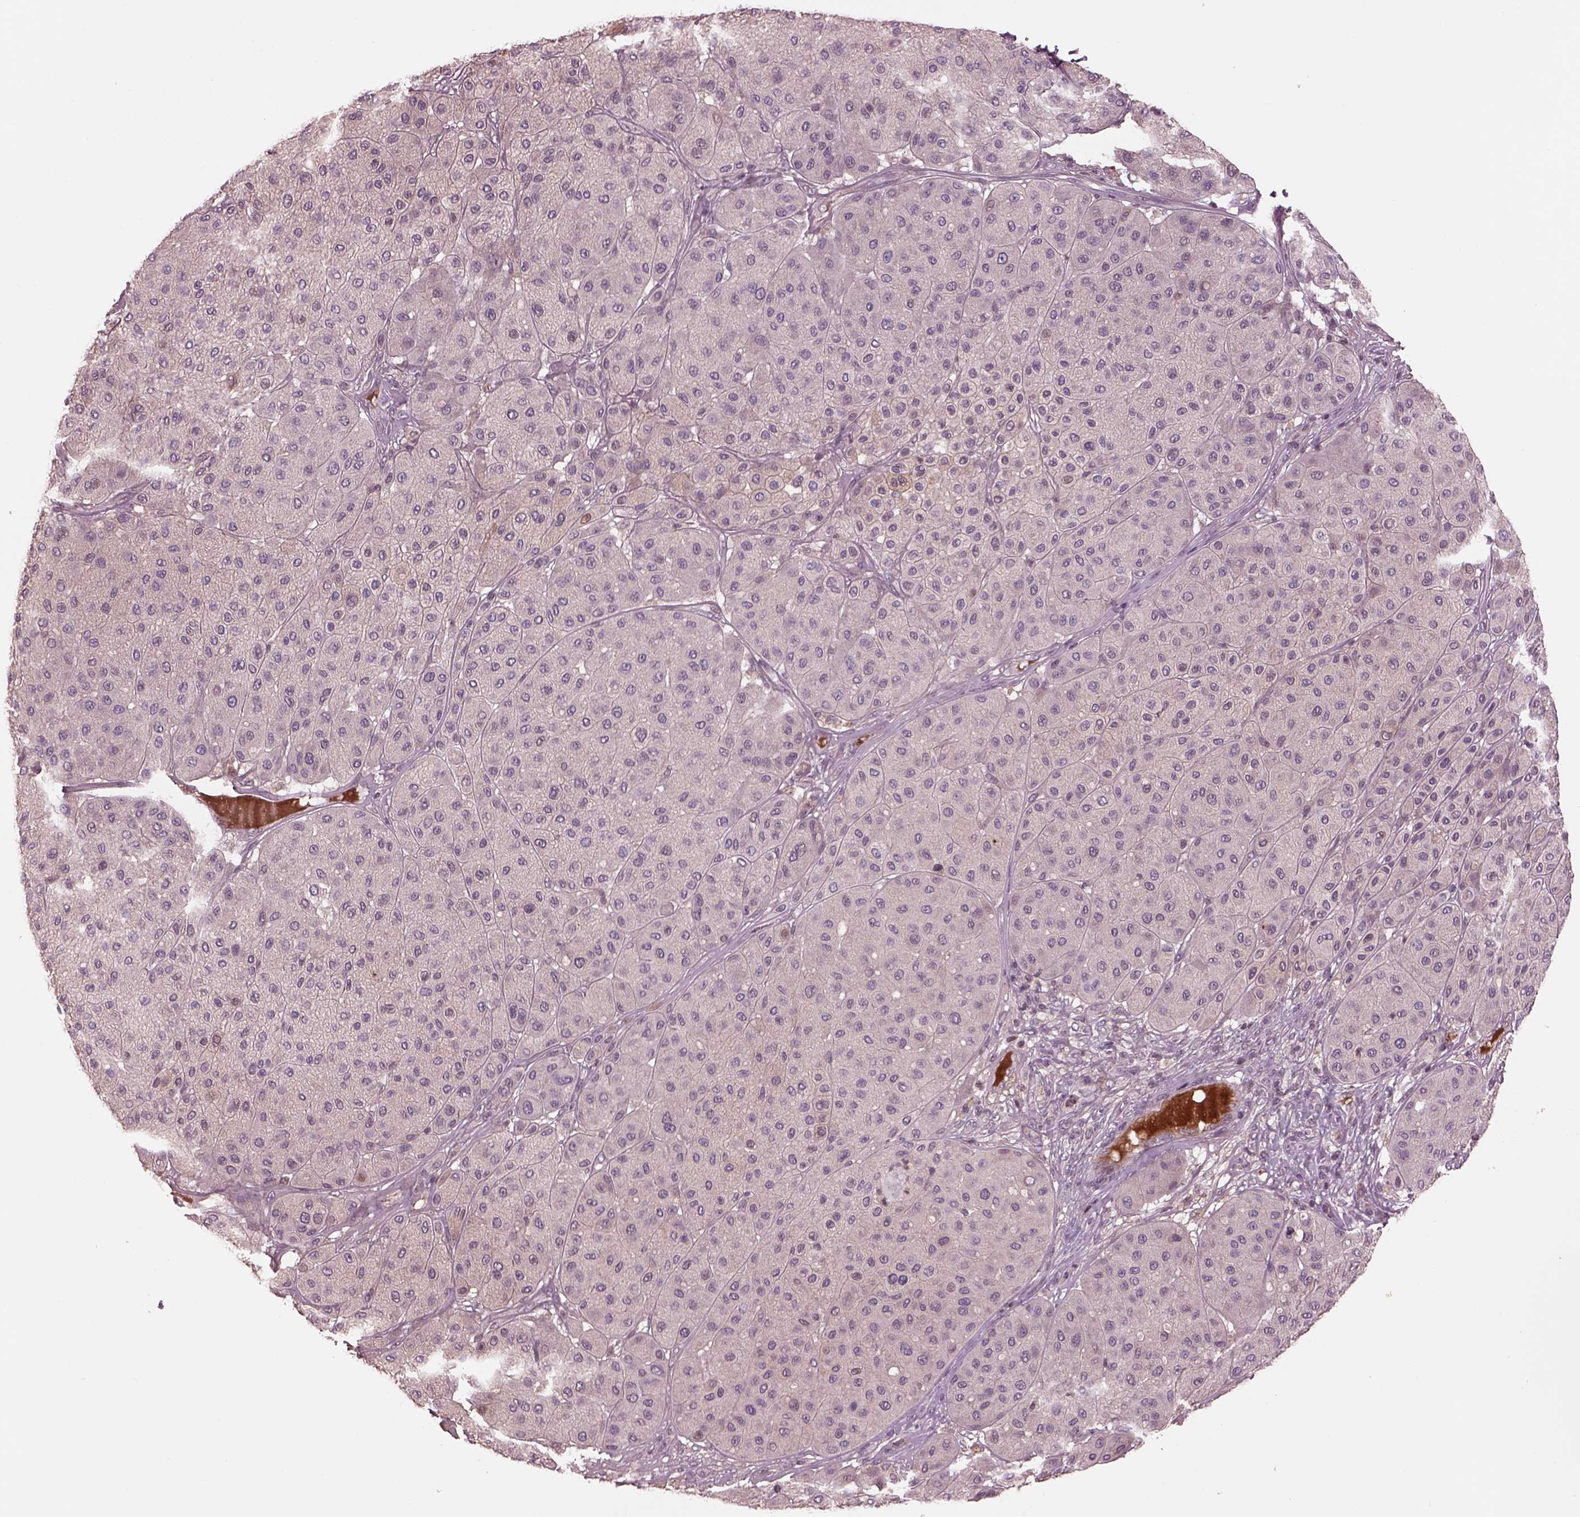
{"staining": {"intensity": "negative", "quantity": "none", "location": "none"}, "tissue": "melanoma", "cell_type": "Tumor cells", "image_type": "cancer", "snomed": [{"axis": "morphology", "description": "Malignant melanoma, Metastatic site"}, {"axis": "topography", "description": "Smooth muscle"}], "caption": "Tumor cells are negative for protein expression in human melanoma. (DAB immunohistochemistry, high magnification).", "gene": "PTX4", "patient": {"sex": "male", "age": 41}}